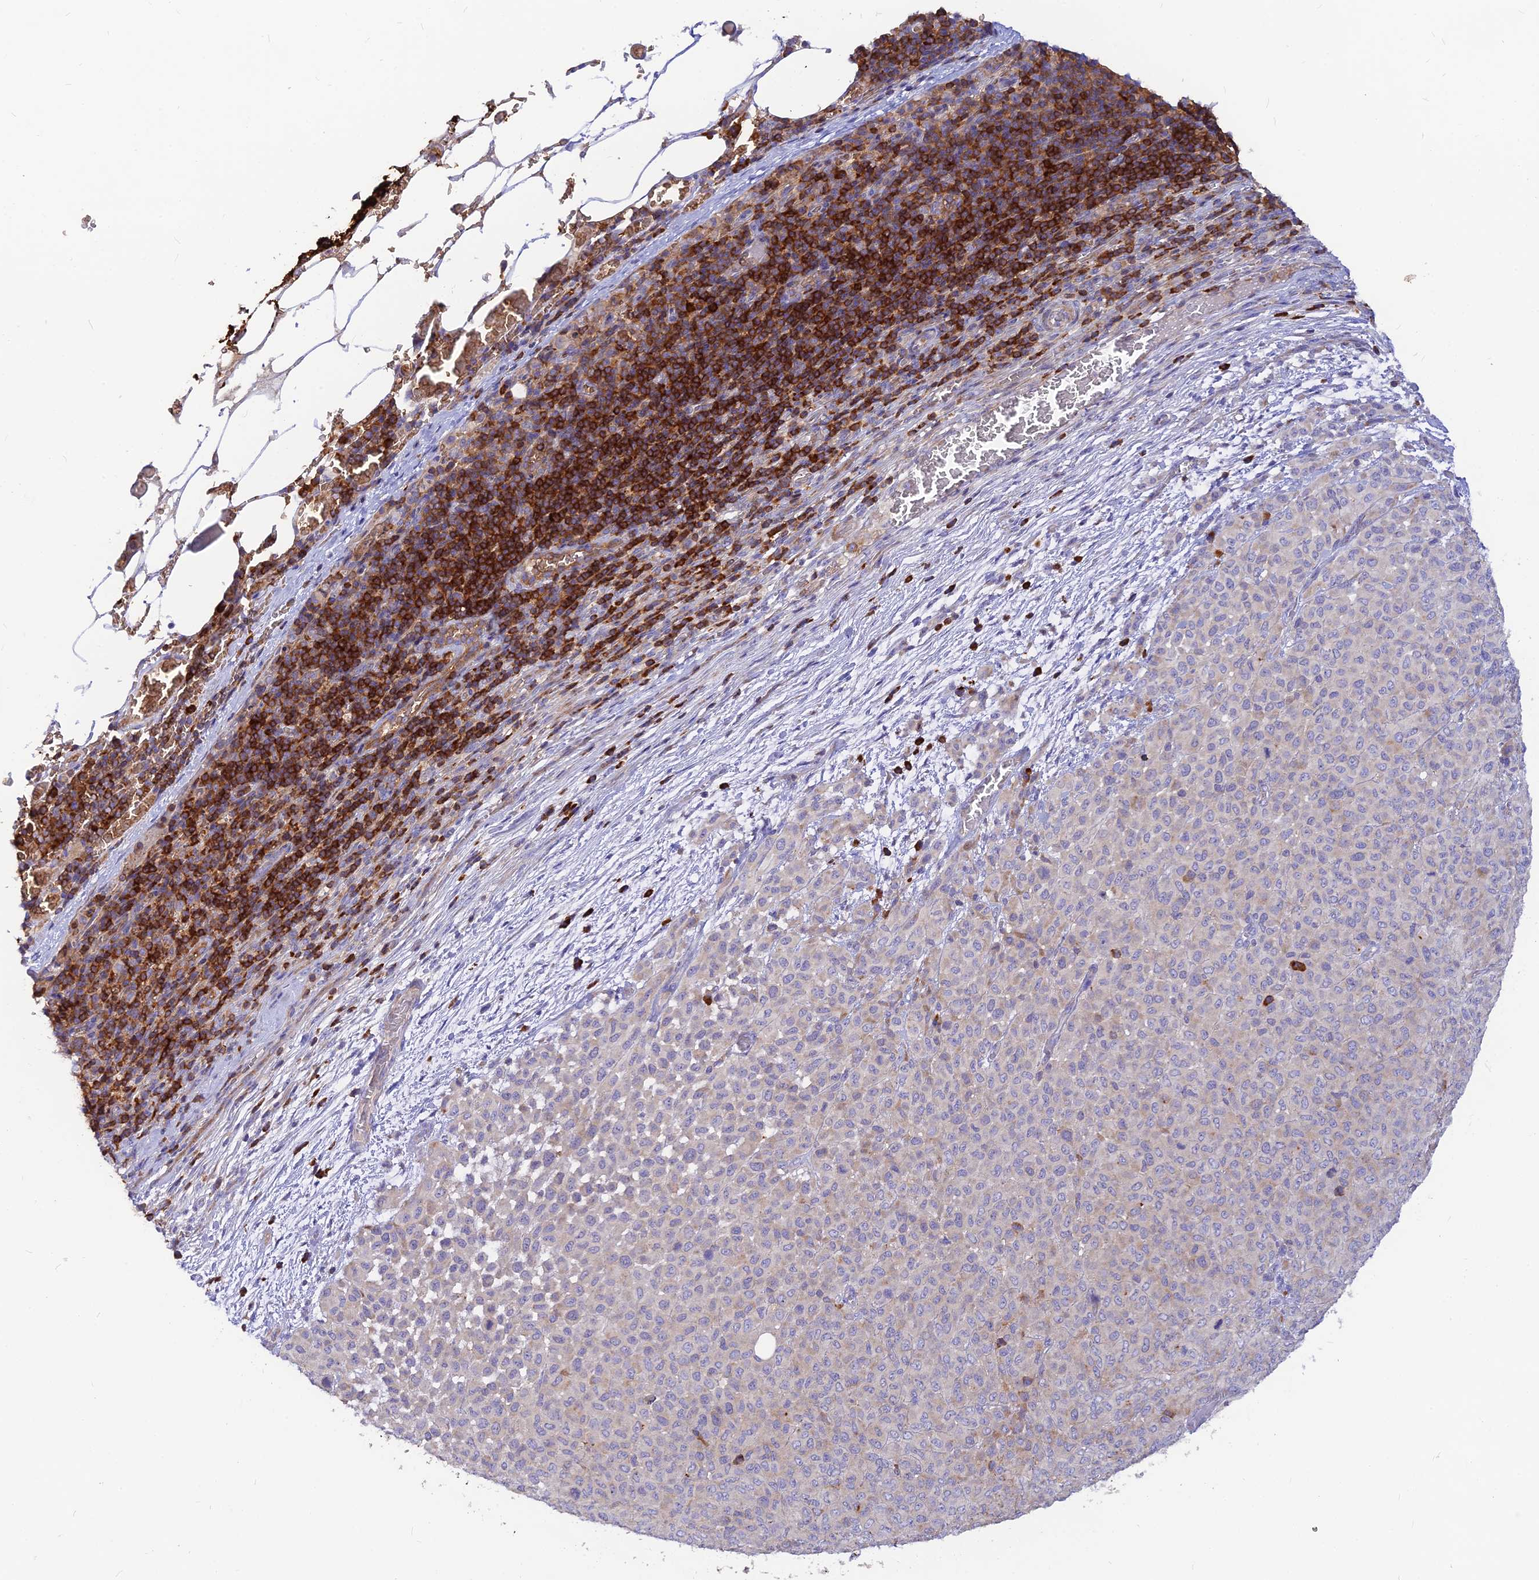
{"staining": {"intensity": "negative", "quantity": "none", "location": "none"}, "tissue": "melanoma", "cell_type": "Tumor cells", "image_type": "cancer", "snomed": [{"axis": "morphology", "description": "Malignant melanoma, Metastatic site"}, {"axis": "topography", "description": "Skin"}], "caption": "A micrograph of human malignant melanoma (metastatic site) is negative for staining in tumor cells.", "gene": "DENND2D", "patient": {"sex": "female", "age": 81}}